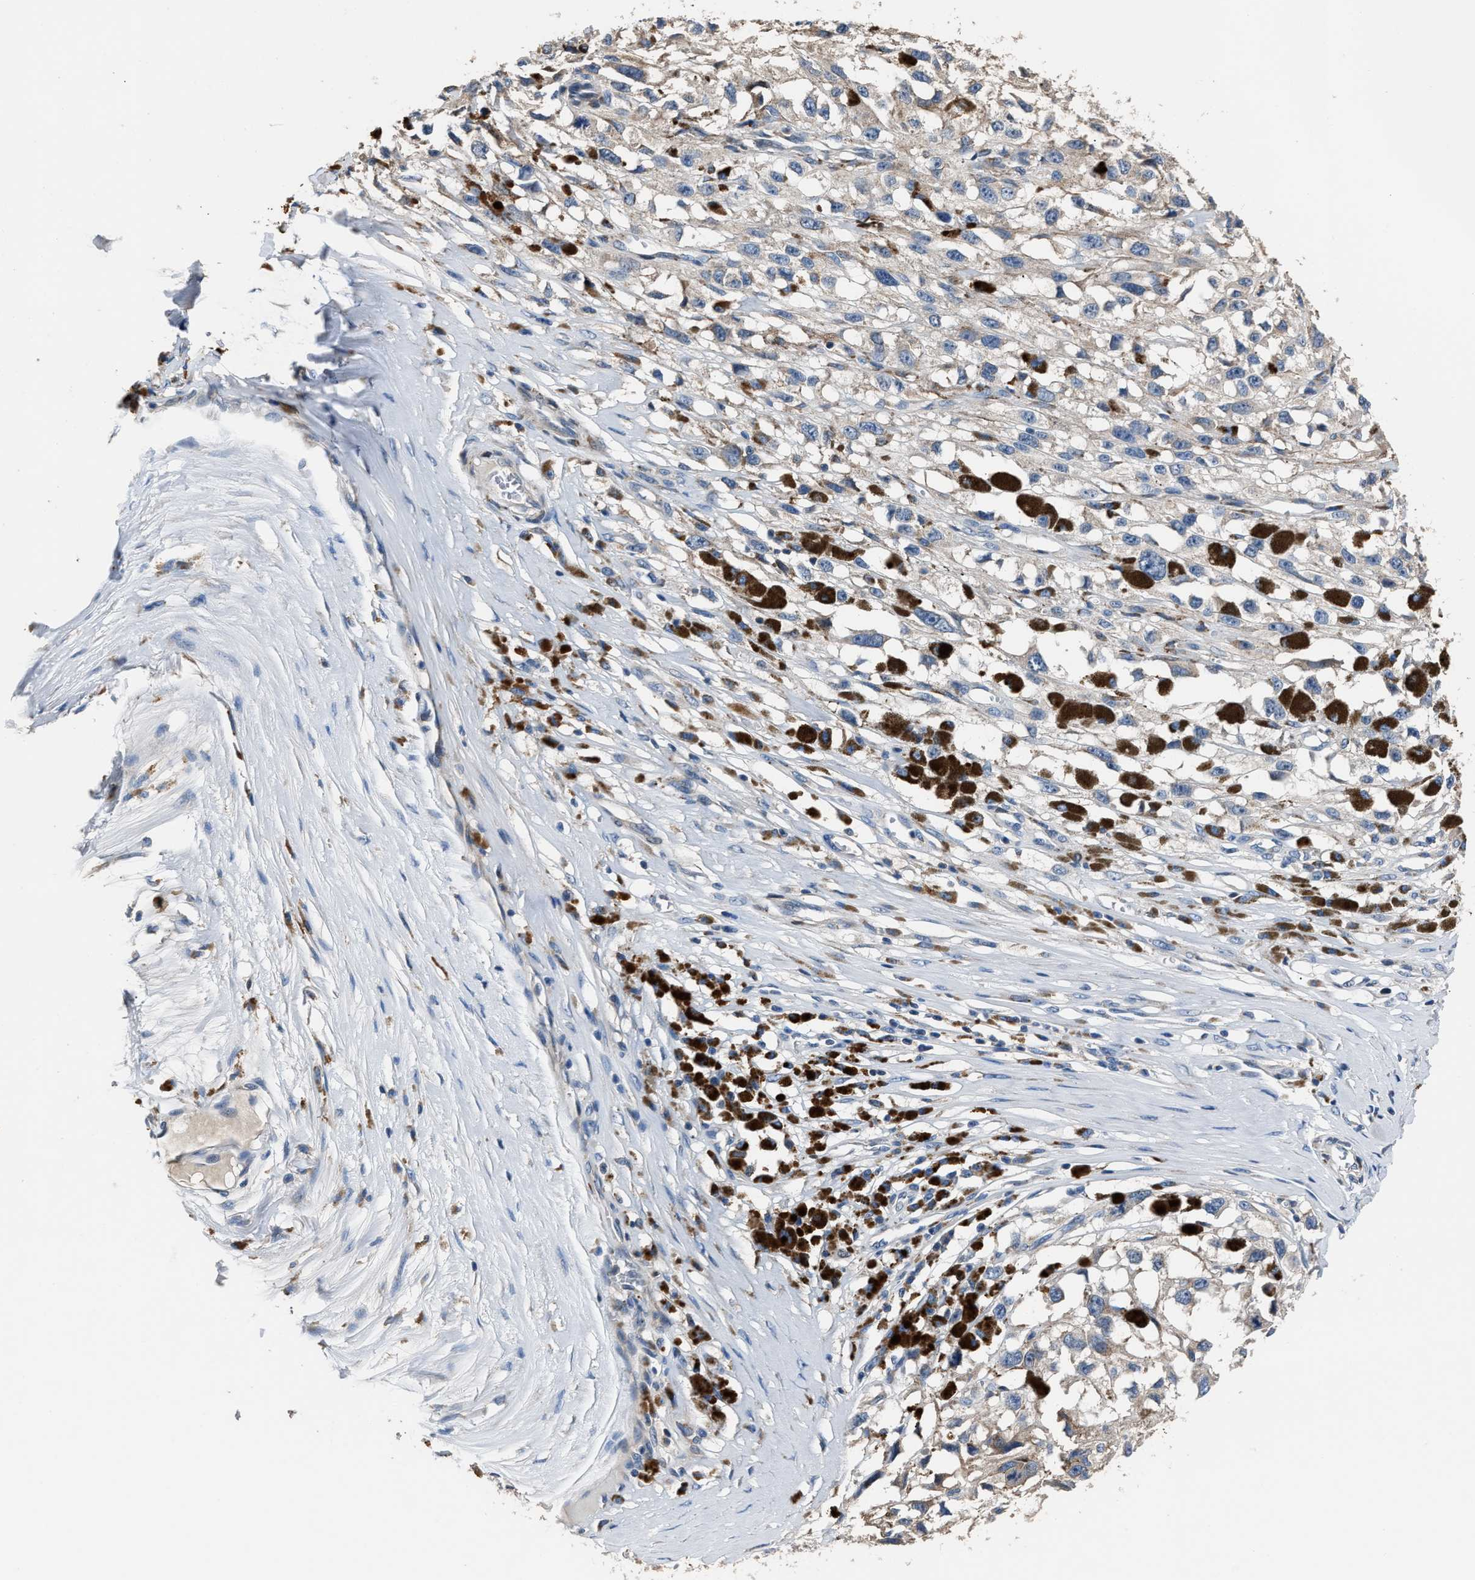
{"staining": {"intensity": "negative", "quantity": "none", "location": "none"}, "tissue": "melanoma", "cell_type": "Tumor cells", "image_type": "cancer", "snomed": [{"axis": "morphology", "description": "Malignant melanoma, Metastatic site"}, {"axis": "topography", "description": "Lymph node"}], "caption": "Protein analysis of malignant melanoma (metastatic site) exhibits no significant positivity in tumor cells. (Brightfield microscopy of DAB immunohistochemistry at high magnification).", "gene": "DNAJC24", "patient": {"sex": "male", "age": 59}}